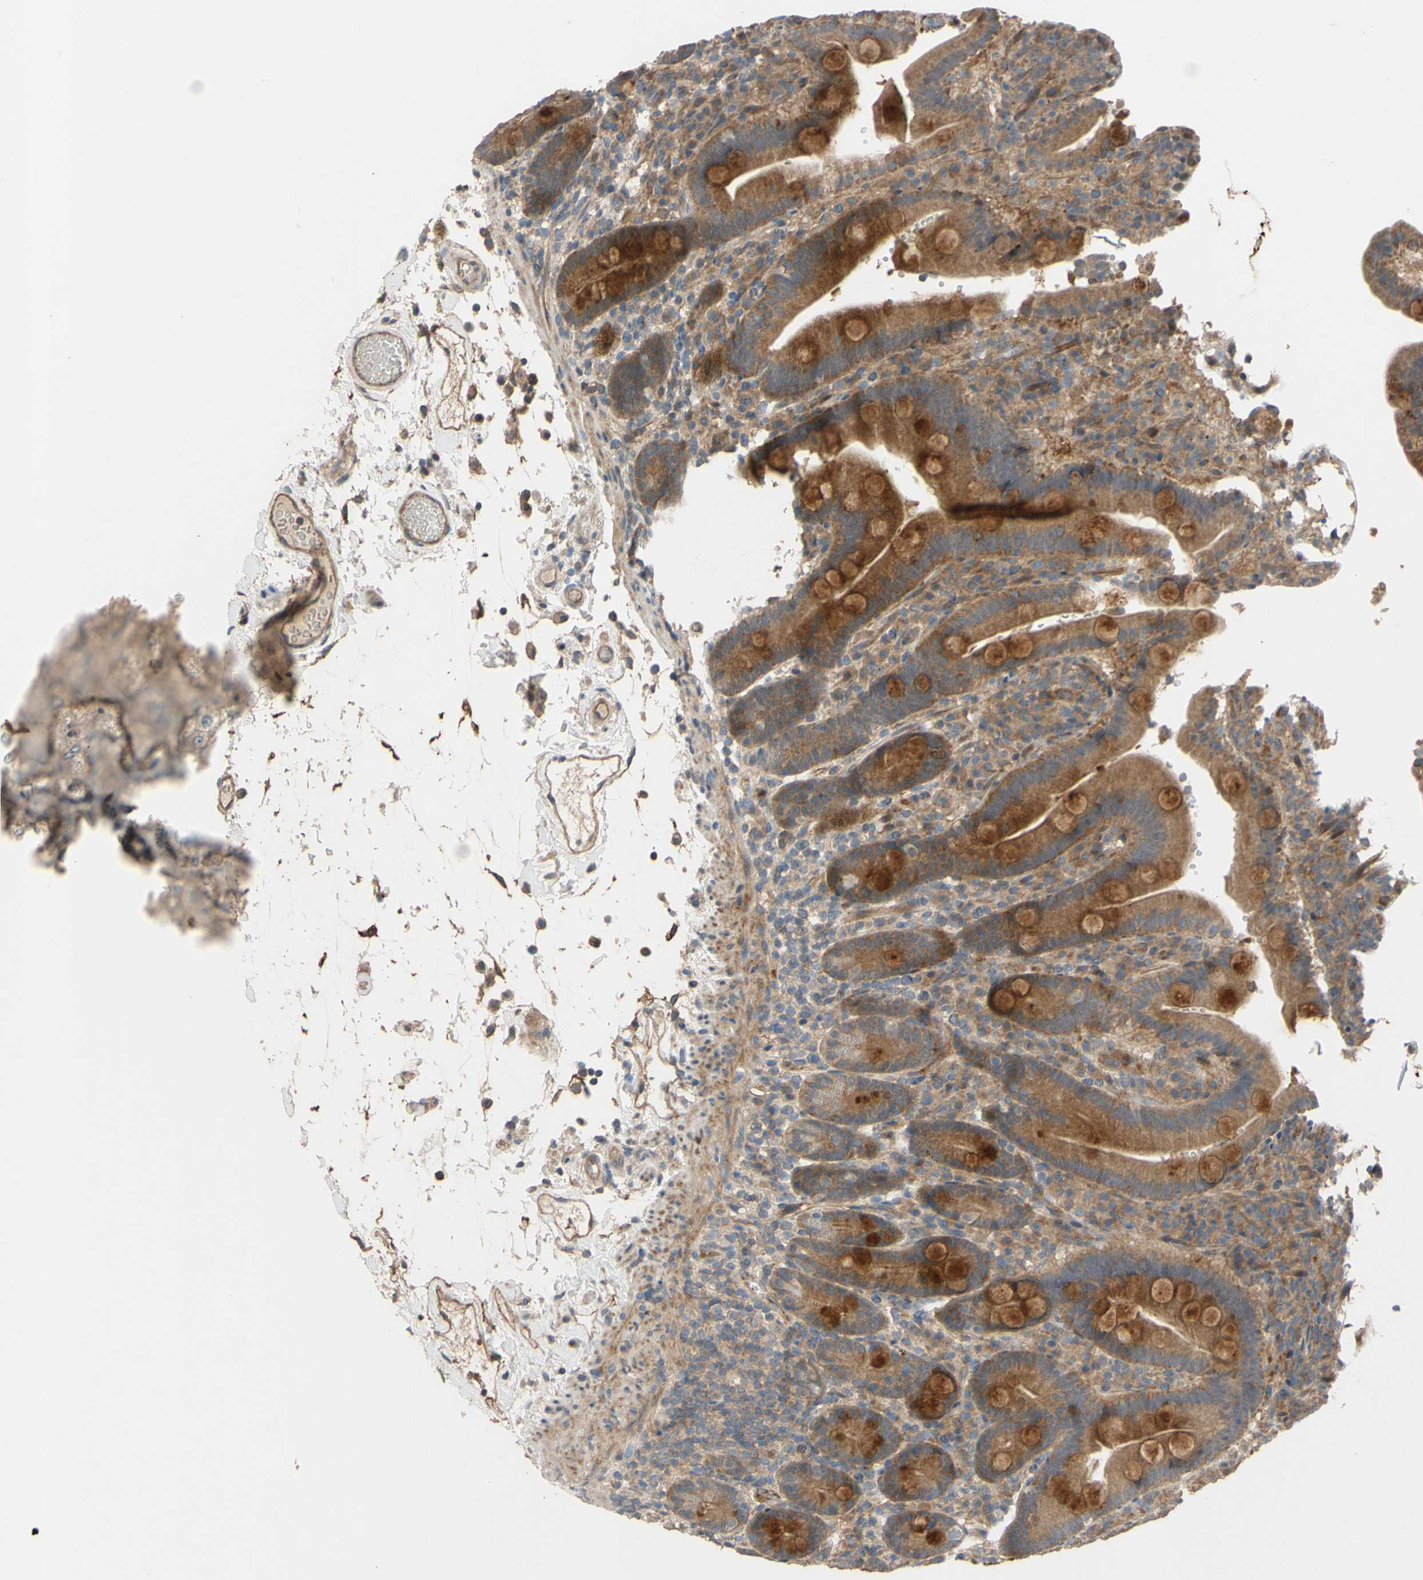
{"staining": {"intensity": "strong", "quantity": ">75%", "location": "cytoplasmic/membranous"}, "tissue": "duodenum", "cell_type": "Glandular cells", "image_type": "normal", "snomed": [{"axis": "morphology", "description": "Normal tissue, NOS"}, {"axis": "topography", "description": "Small intestine, NOS"}], "caption": "An IHC histopathology image of normal tissue is shown. Protein staining in brown shows strong cytoplasmic/membranous positivity in duodenum within glandular cells. The staining is performed using DAB brown chromogen to label protein expression. The nuclei are counter-stained blue using hematoxylin.", "gene": "SHROOM4", "patient": {"sex": "female", "age": 71}}